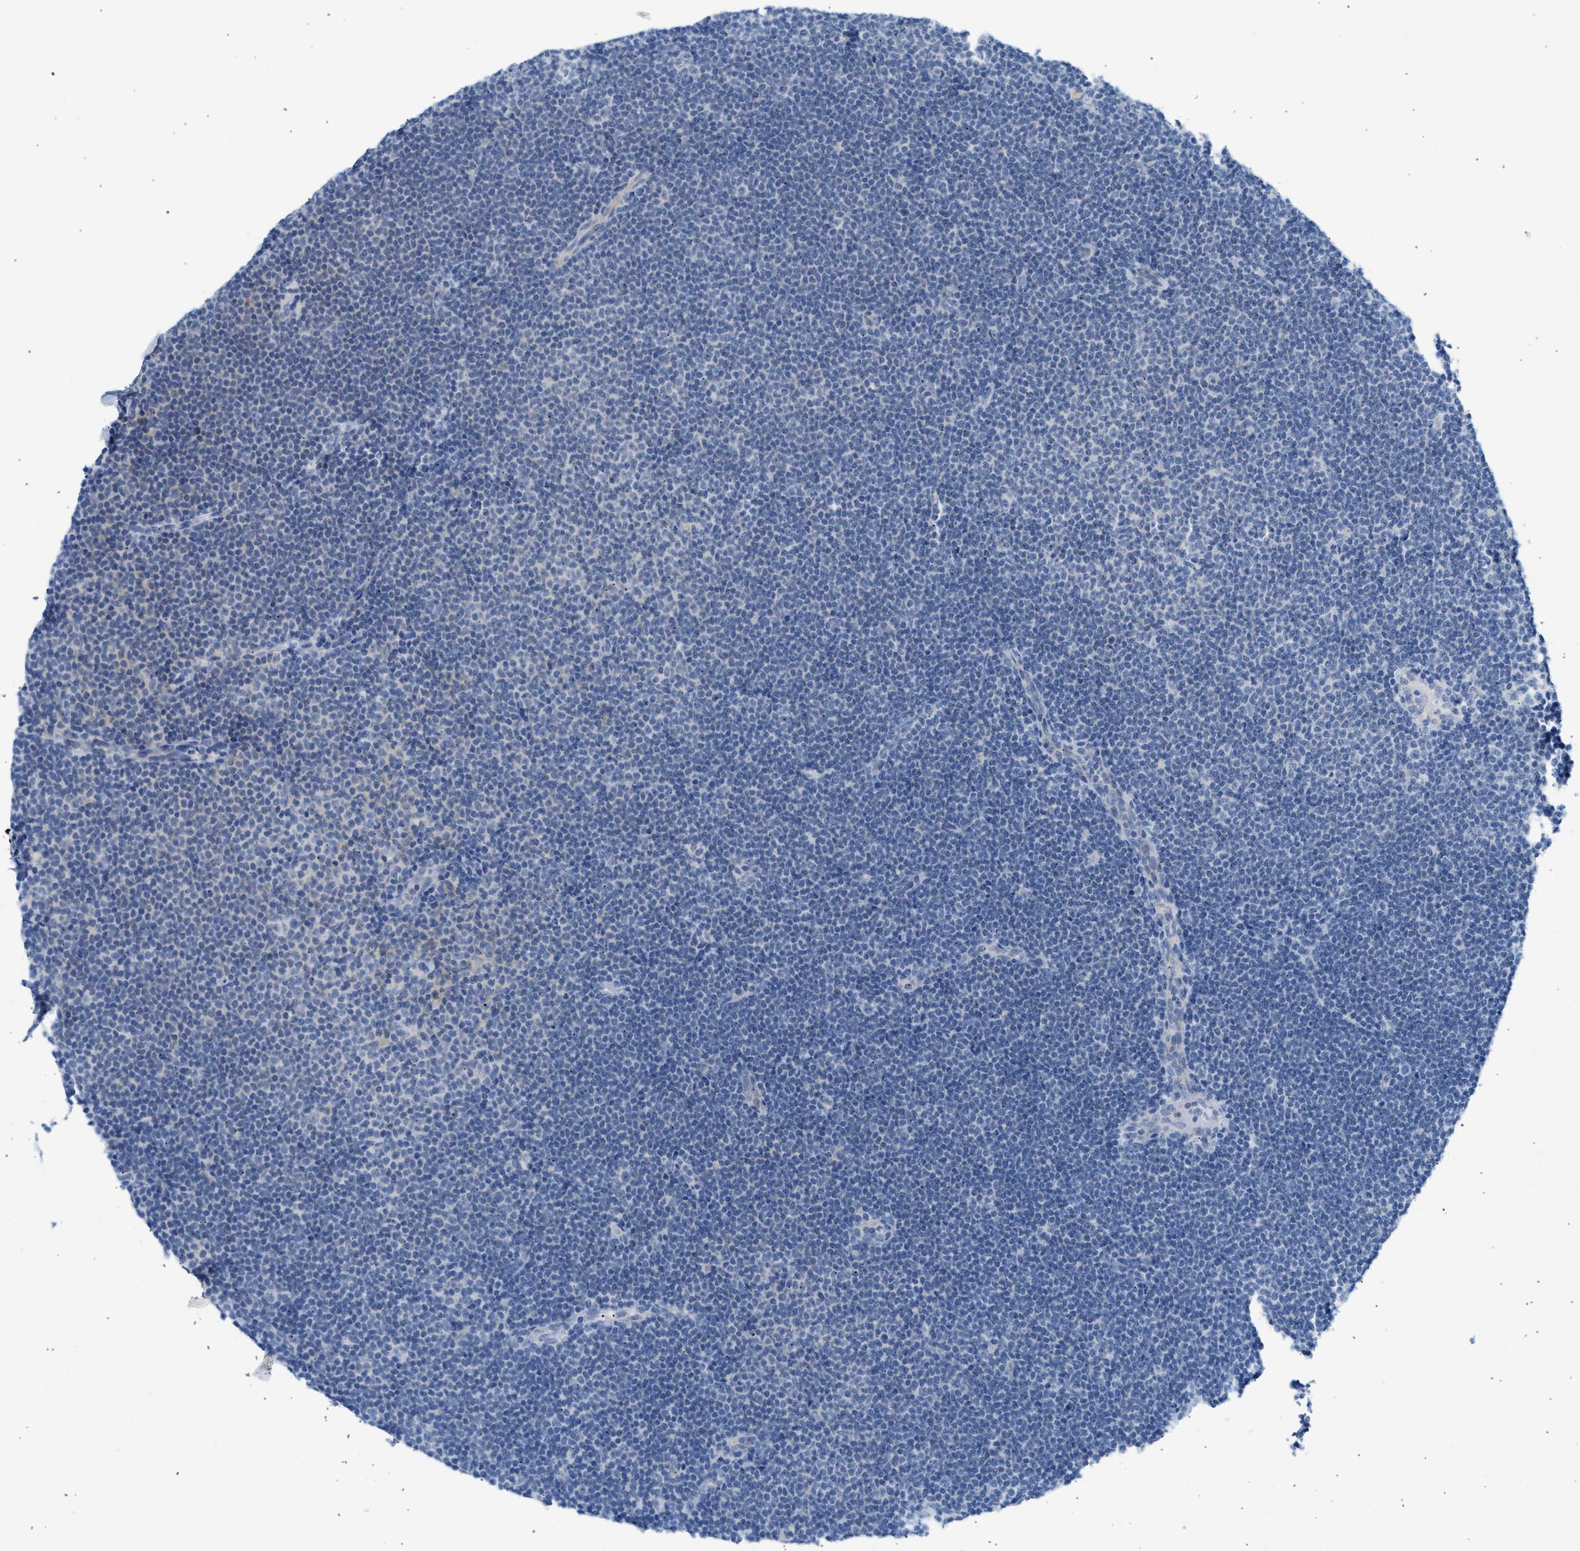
{"staining": {"intensity": "negative", "quantity": "none", "location": "none"}, "tissue": "lymphoma", "cell_type": "Tumor cells", "image_type": "cancer", "snomed": [{"axis": "morphology", "description": "Malignant lymphoma, non-Hodgkin's type, Low grade"}, {"axis": "topography", "description": "Lymph node"}], "caption": "Tumor cells show no significant protein expression in malignant lymphoma, non-Hodgkin's type (low-grade).", "gene": "ERBB2", "patient": {"sex": "female", "age": 53}}